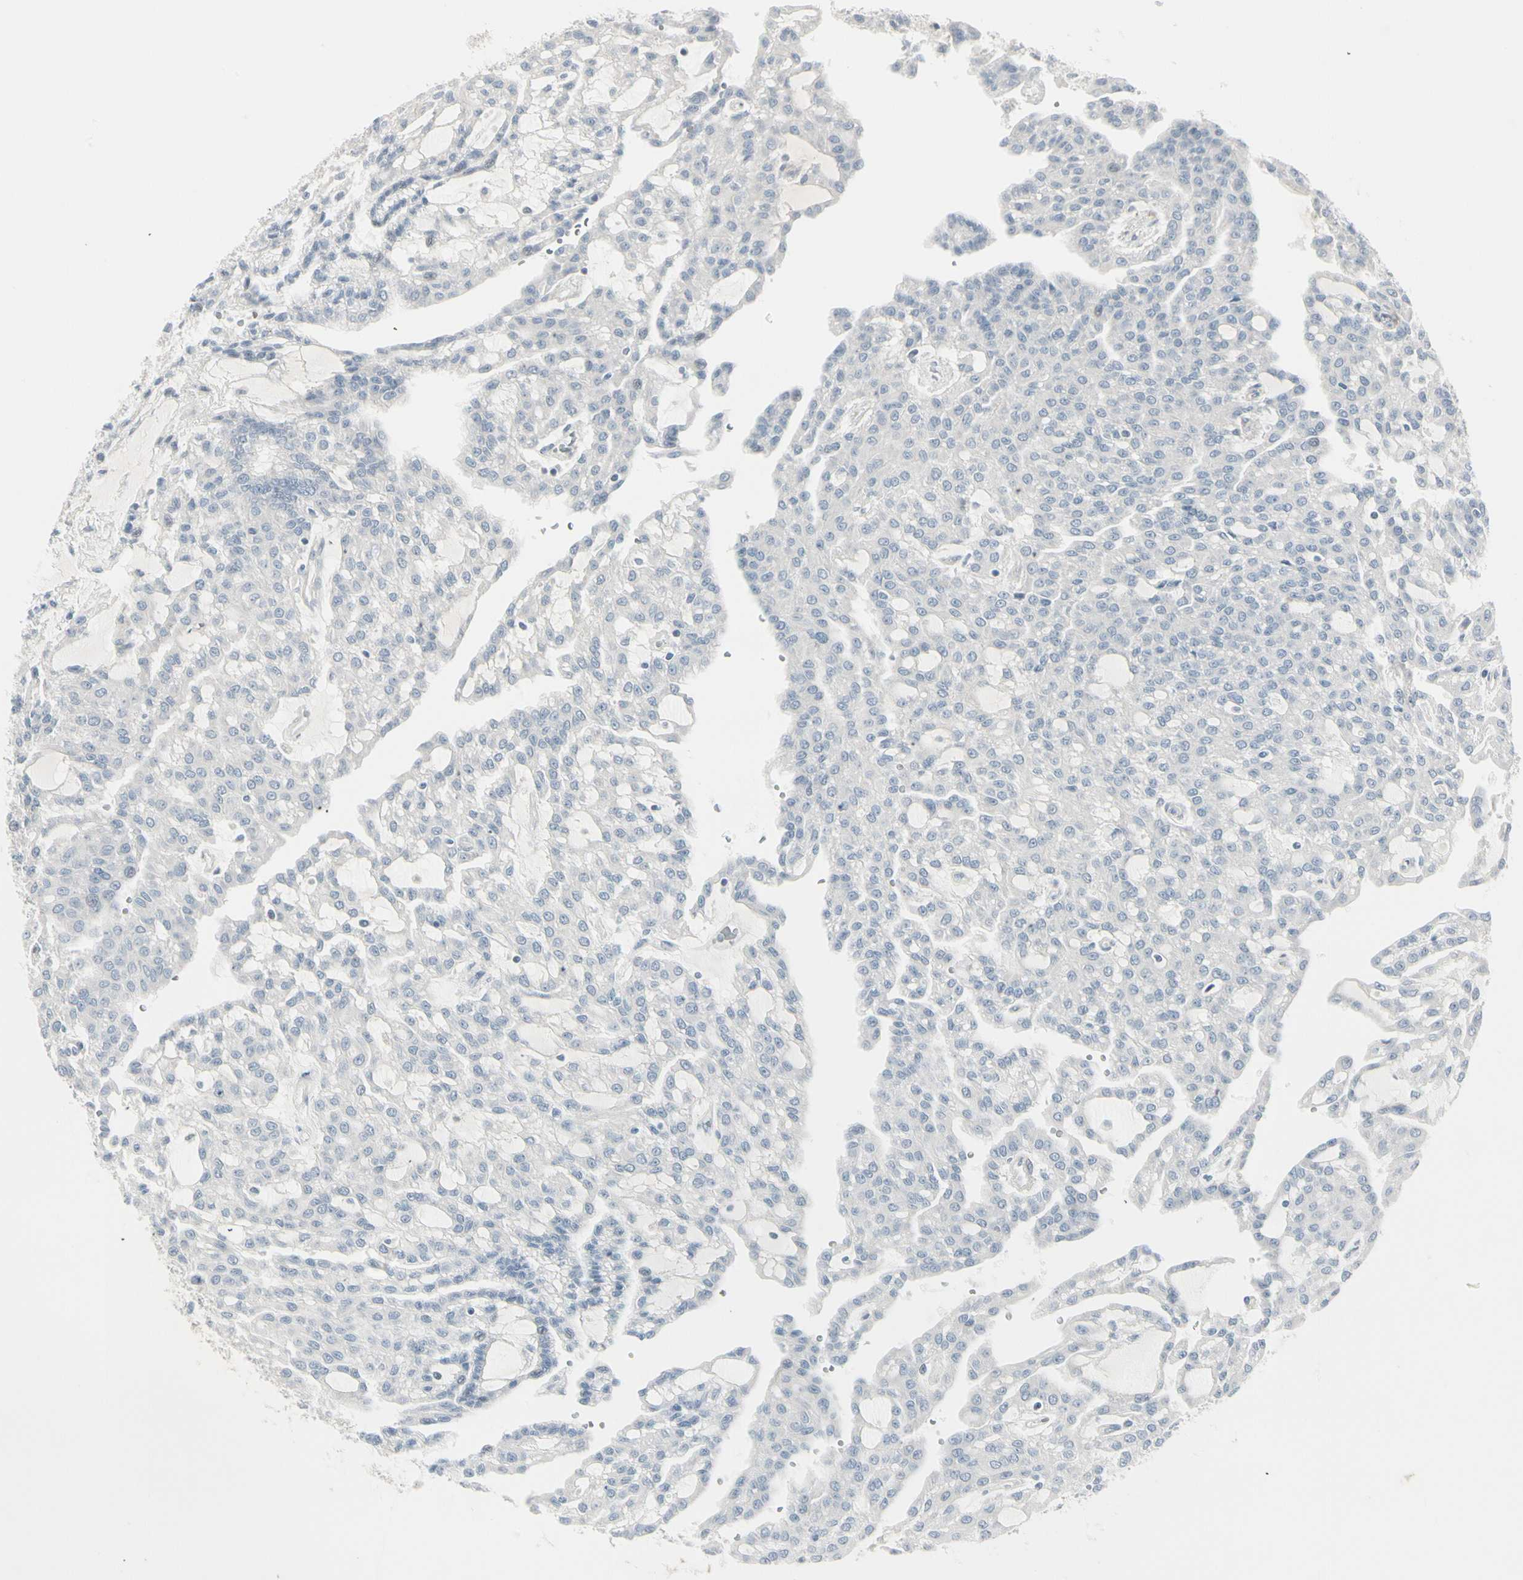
{"staining": {"intensity": "negative", "quantity": "none", "location": "none"}, "tissue": "renal cancer", "cell_type": "Tumor cells", "image_type": "cancer", "snomed": [{"axis": "morphology", "description": "Adenocarcinoma, NOS"}, {"axis": "topography", "description": "Kidney"}], "caption": "Histopathology image shows no significant protein positivity in tumor cells of adenocarcinoma (renal).", "gene": "DMPK", "patient": {"sex": "male", "age": 63}}